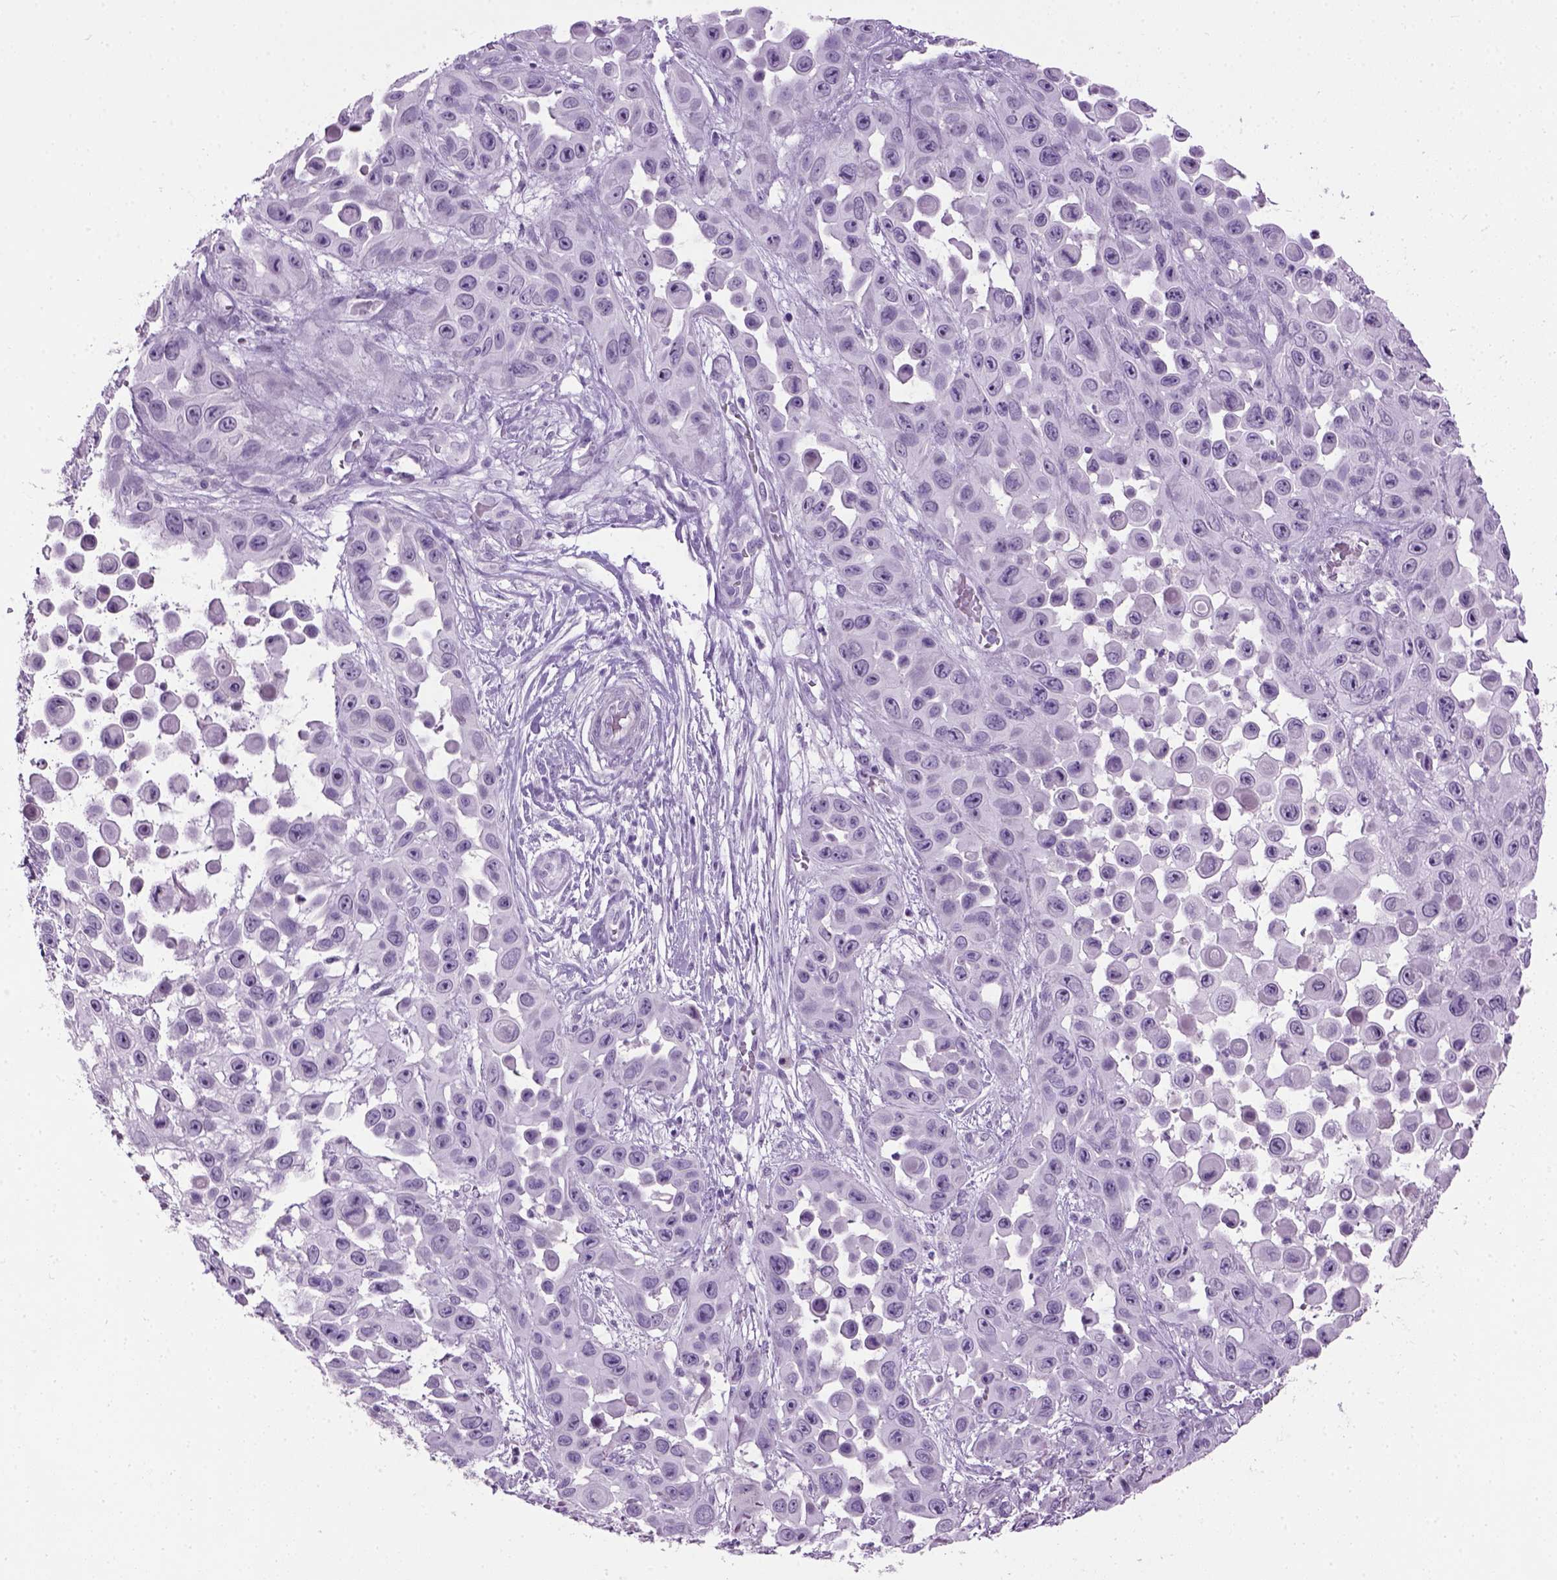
{"staining": {"intensity": "negative", "quantity": "none", "location": "none"}, "tissue": "skin cancer", "cell_type": "Tumor cells", "image_type": "cancer", "snomed": [{"axis": "morphology", "description": "Squamous cell carcinoma, NOS"}, {"axis": "topography", "description": "Skin"}], "caption": "DAB (3,3'-diaminobenzidine) immunohistochemical staining of skin cancer demonstrates no significant positivity in tumor cells.", "gene": "GABRB2", "patient": {"sex": "male", "age": 81}}